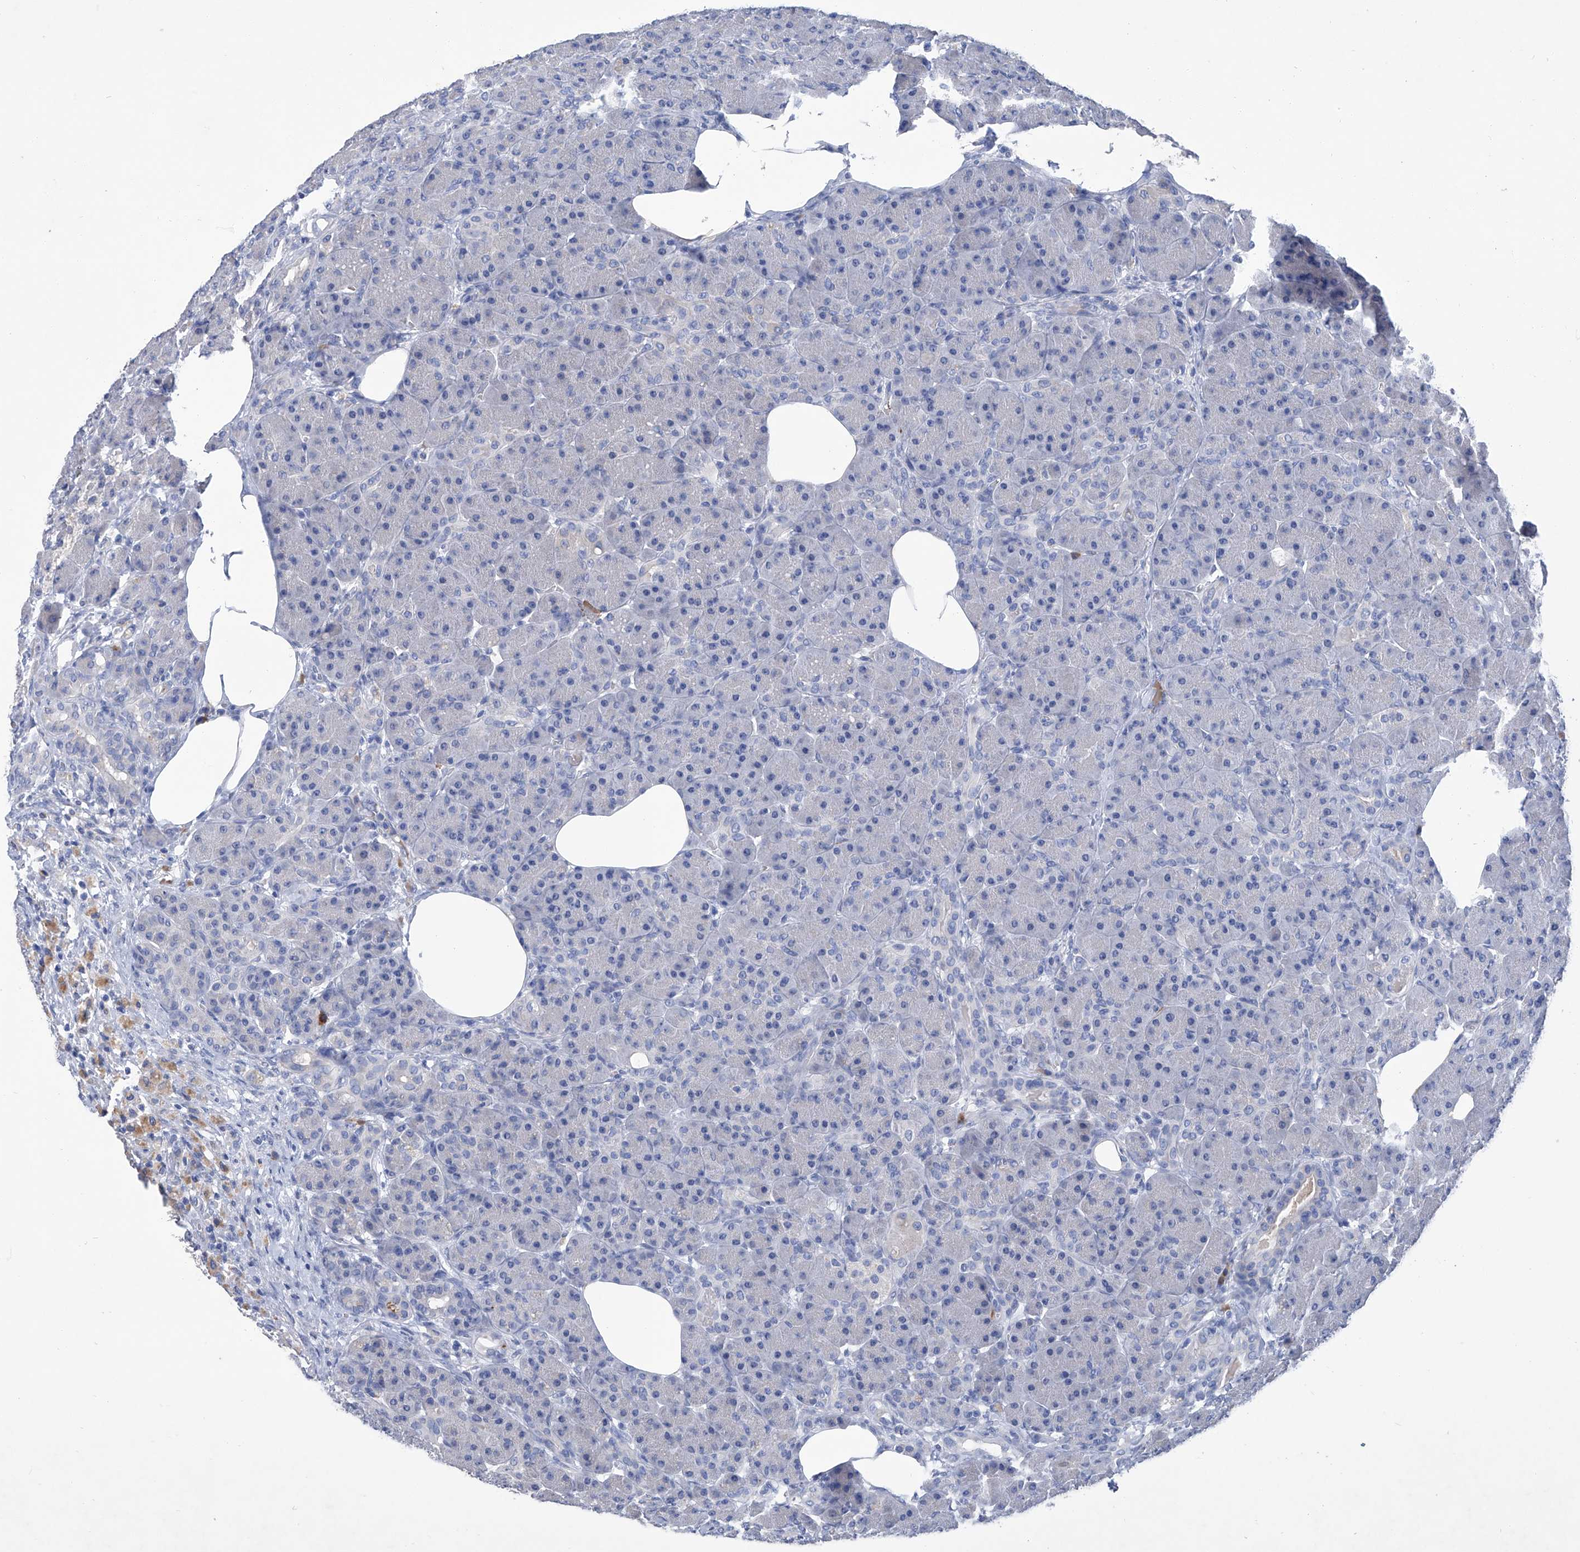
{"staining": {"intensity": "negative", "quantity": "none", "location": "none"}, "tissue": "pancreas", "cell_type": "Exocrine glandular cells", "image_type": "normal", "snomed": [{"axis": "morphology", "description": "Normal tissue, NOS"}, {"axis": "topography", "description": "Pancreas"}], "caption": "IHC histopathology image of unremarkable pancreas: human pancreas stained with DAB demonstrates no significant protein positivity in exocrine glandular cells.", "gene": "GPT", "patient": {"sex": "male", "age": 63}}